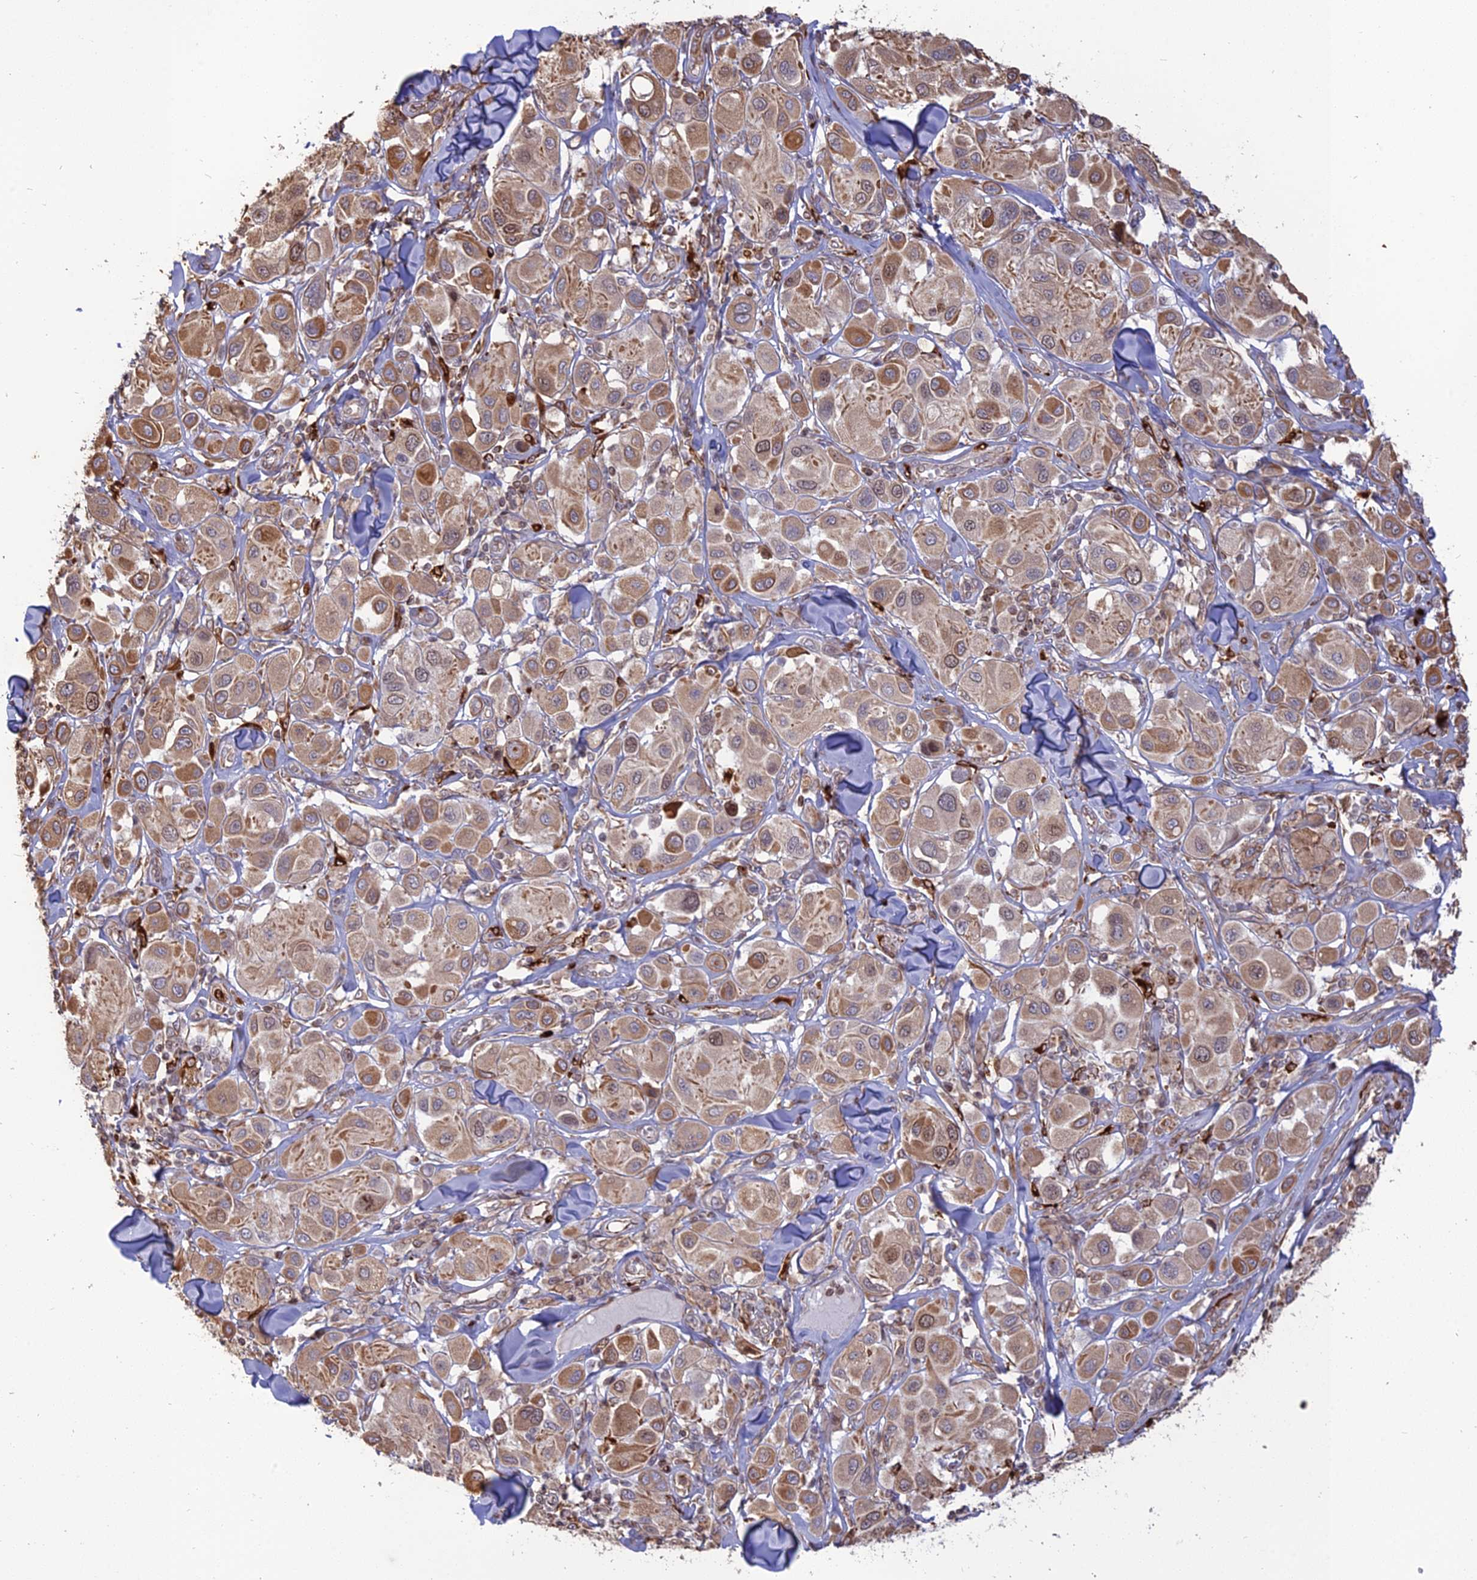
{"staining": {"intensity": "moderate", "quantity": "25%-75%", "location": "cytoplasmic/membranous"}, "tissue": "melanoma", "cell_type": "Tumor cells", "image_type": "cancer", "snomed": [{"axis": "morphology", "description": "Malignant melanoma, Metastatic site"}, {"axis": "topography", "description": "Skin"}], "caption": "This image reveals IHC staining of human melanoma, with medium moderate cytoplasmic/membranous positivity in about 25%-75% of tumor cells.", "gene": "APOBR", "patient": {"sex": "male", "age": 41}}